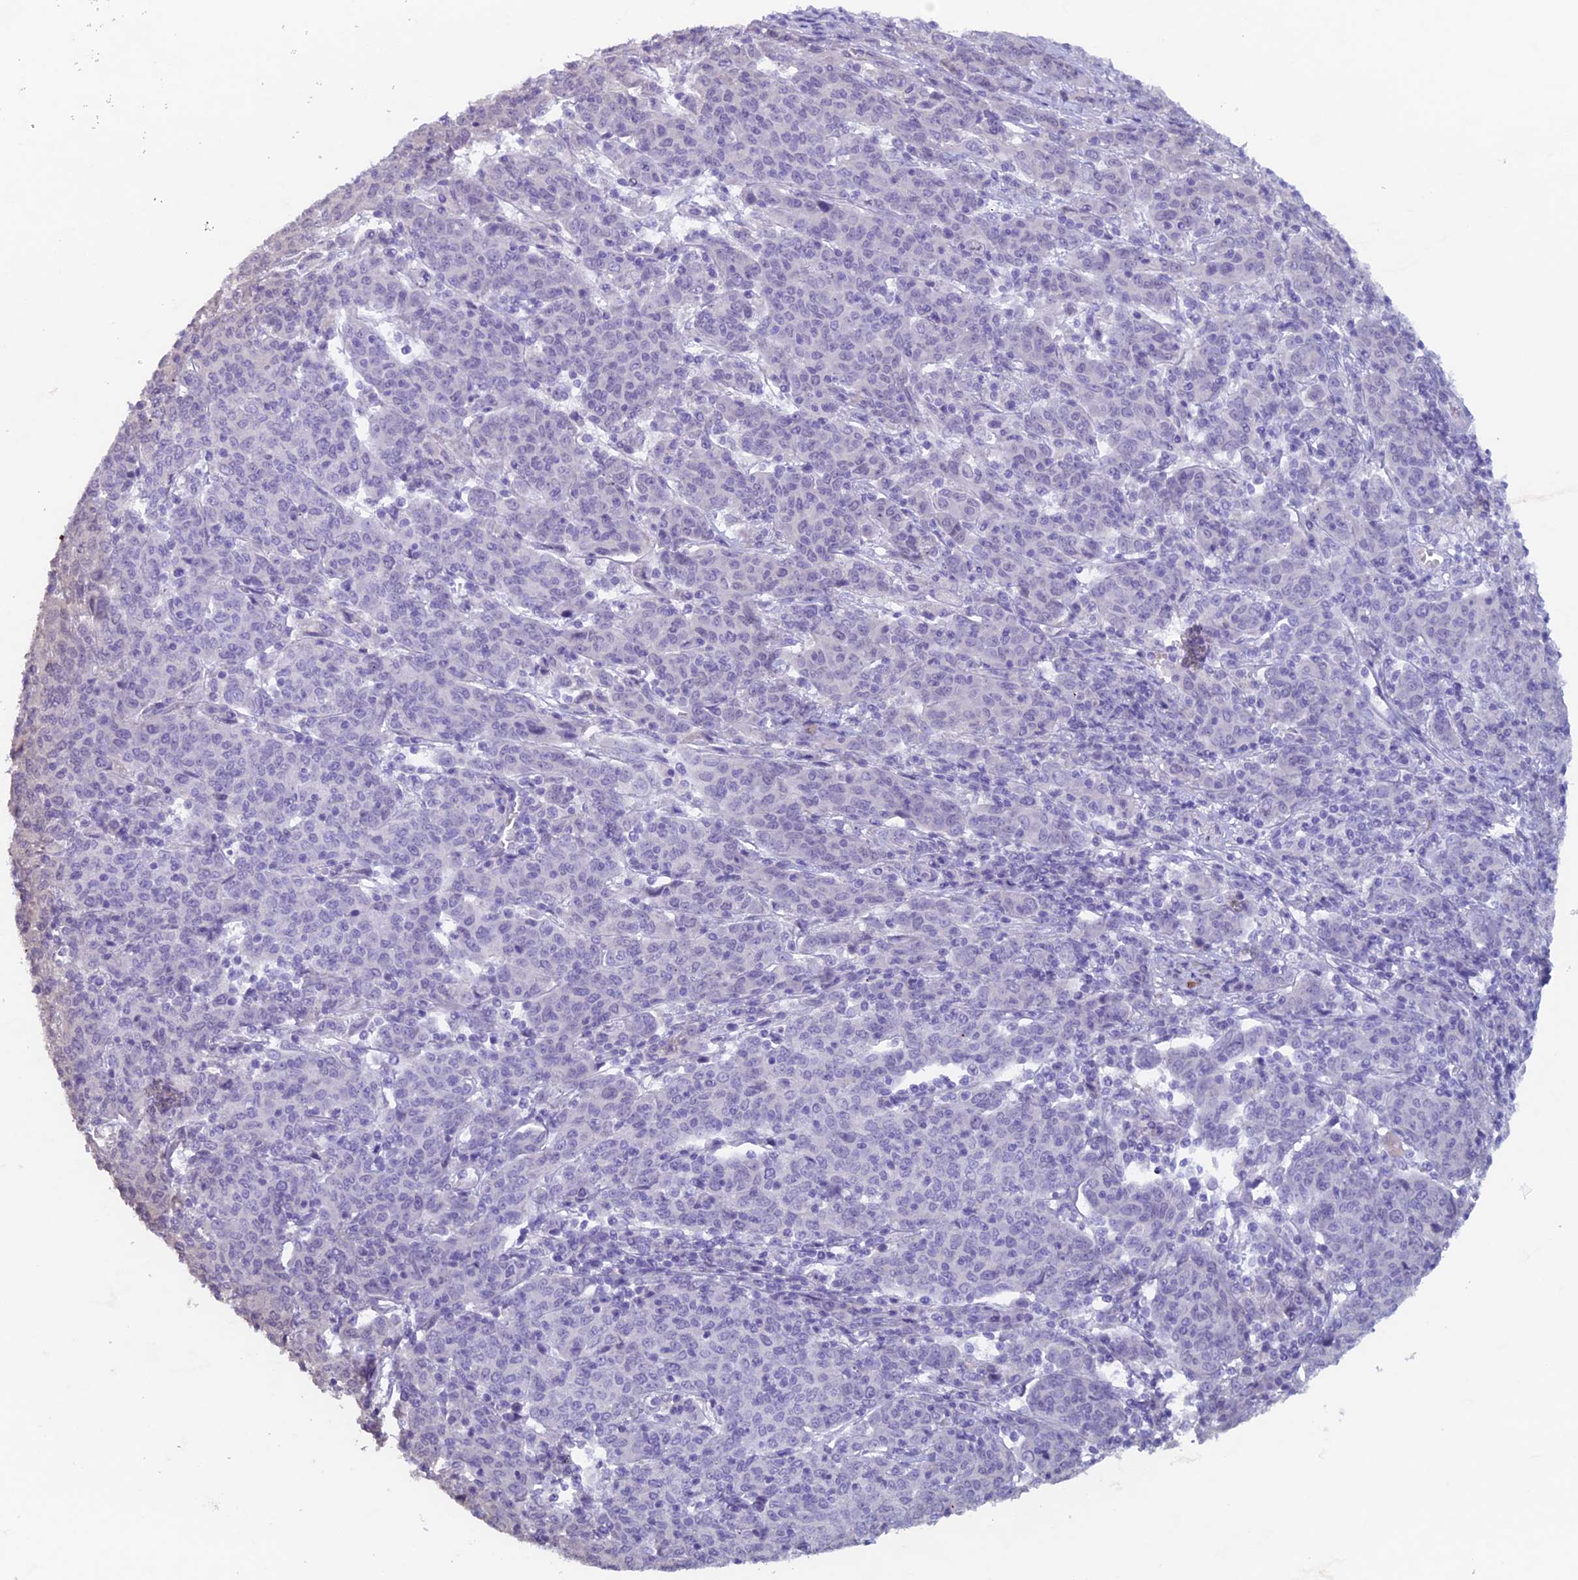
{"staining": {"intensity": "negative", "quantity": "none", "location": "none"}, "tissue": "cervical cancer", "cell_type": "Tumor cells", "image_type": "cancer", "snomed": [{"axis": "morphology", "description": "Squamous cell carcinoma, NOS"}, {"axis": "topography", "description": "Cervix"}], "caption": "Tumor cells are negative for protein expression in human cervical cancer (squamous cell carcinoma). (Stains: DAB (3,3'-diaminobenzidine) IHC with hematoxylin counter stain, Microscopy: brightfield microscopy at high magnification).", "gene": "PSMC3IP", "patient": {"sex": "female", "age": 67}}